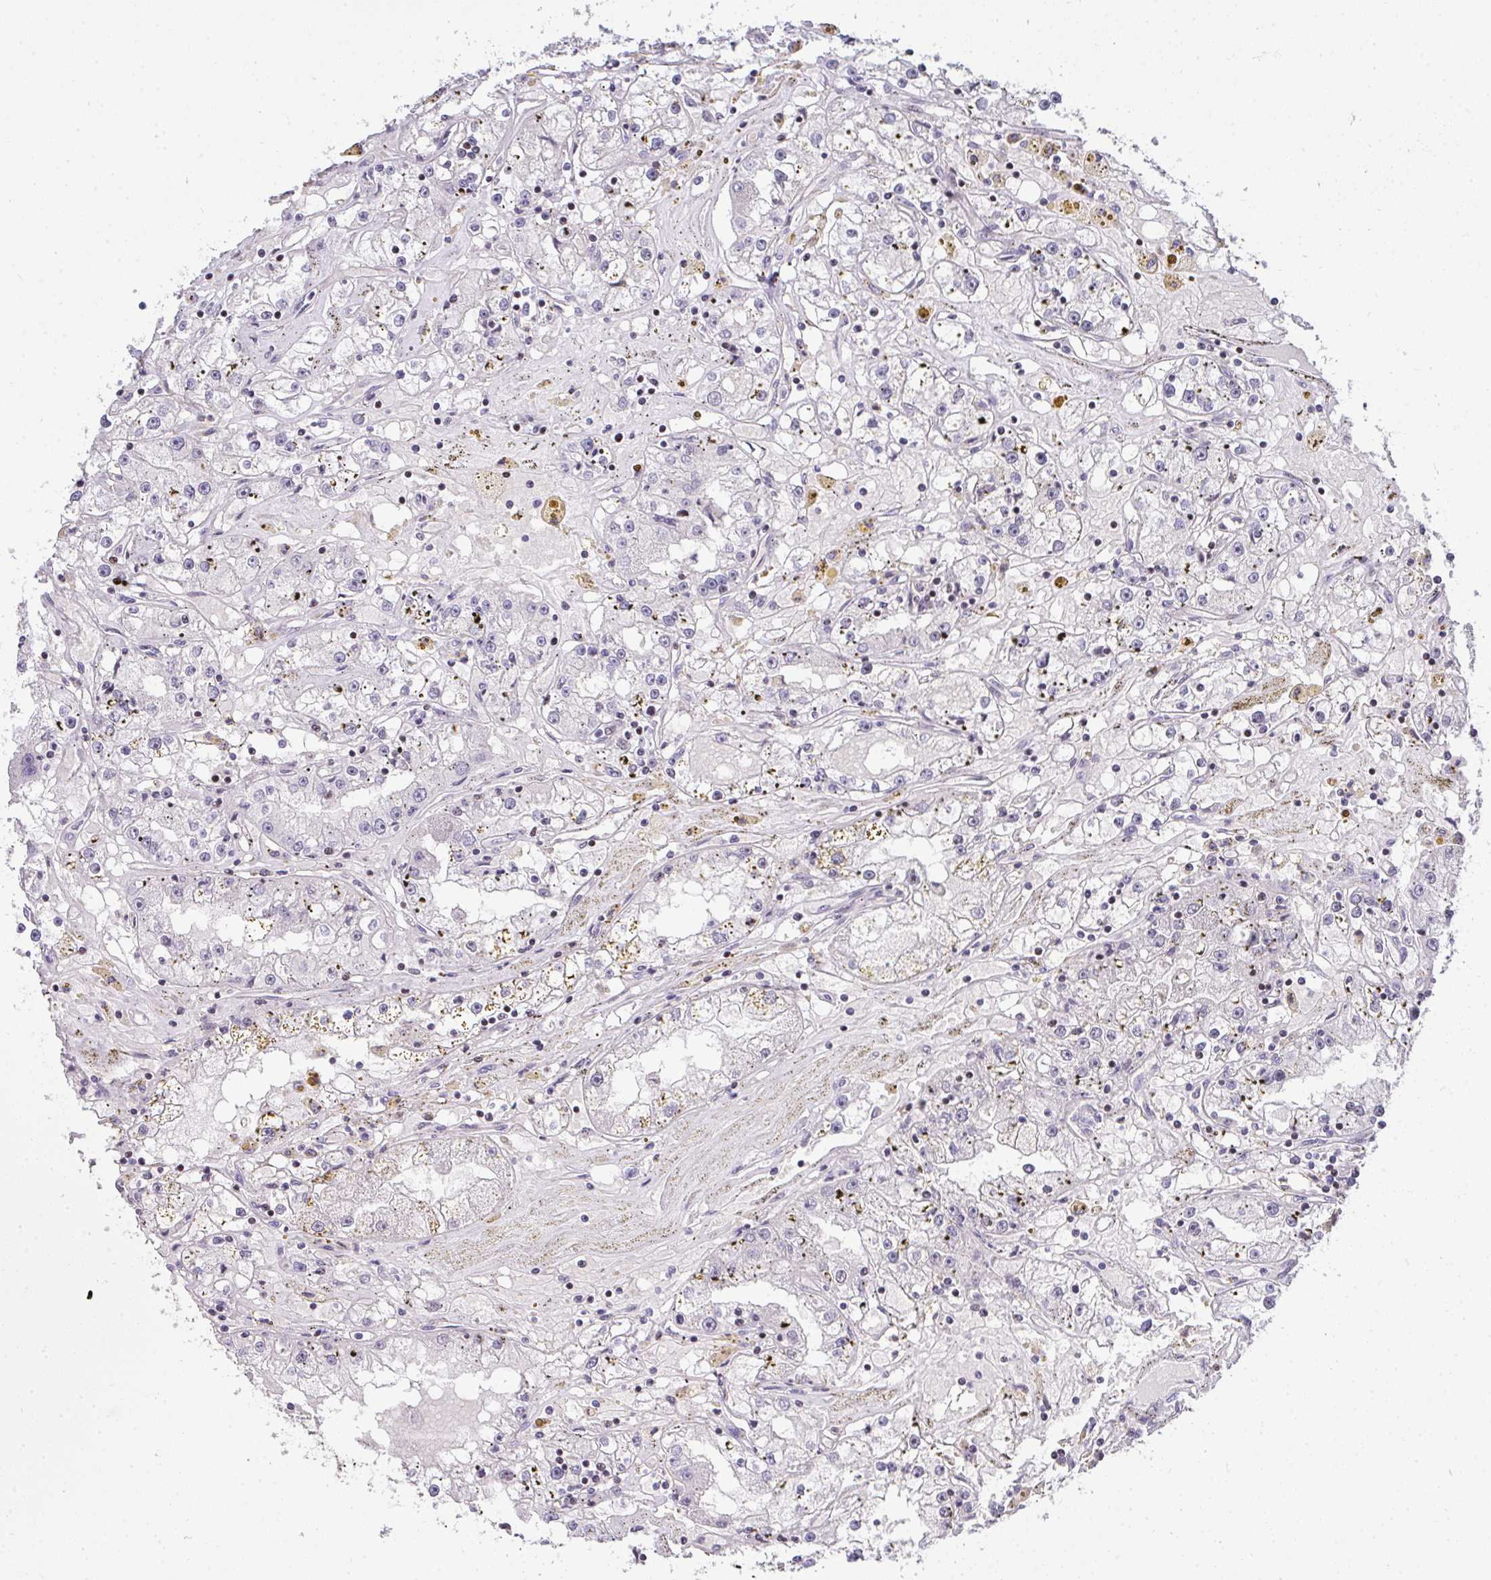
{"staining": {"intensity": "negative", "quantity": "none", "location": "none"}, "tissue": "renal cancer", "cell_type": "Tumor cells", "image_type": "cancer", "snomed": [{"axis": "morphology", "description": "Adenocarcinoma, NOS"}, {"axis": "topography", "description": "Kidney"}], "caption": "There is no significant staining in tumor cells of renal cancer (adenocarcinoma). (IHC, brightfield microscopy, high magnification).", "gene": "PLPPR3", "patient": {"sex": "male", "age": 56}}